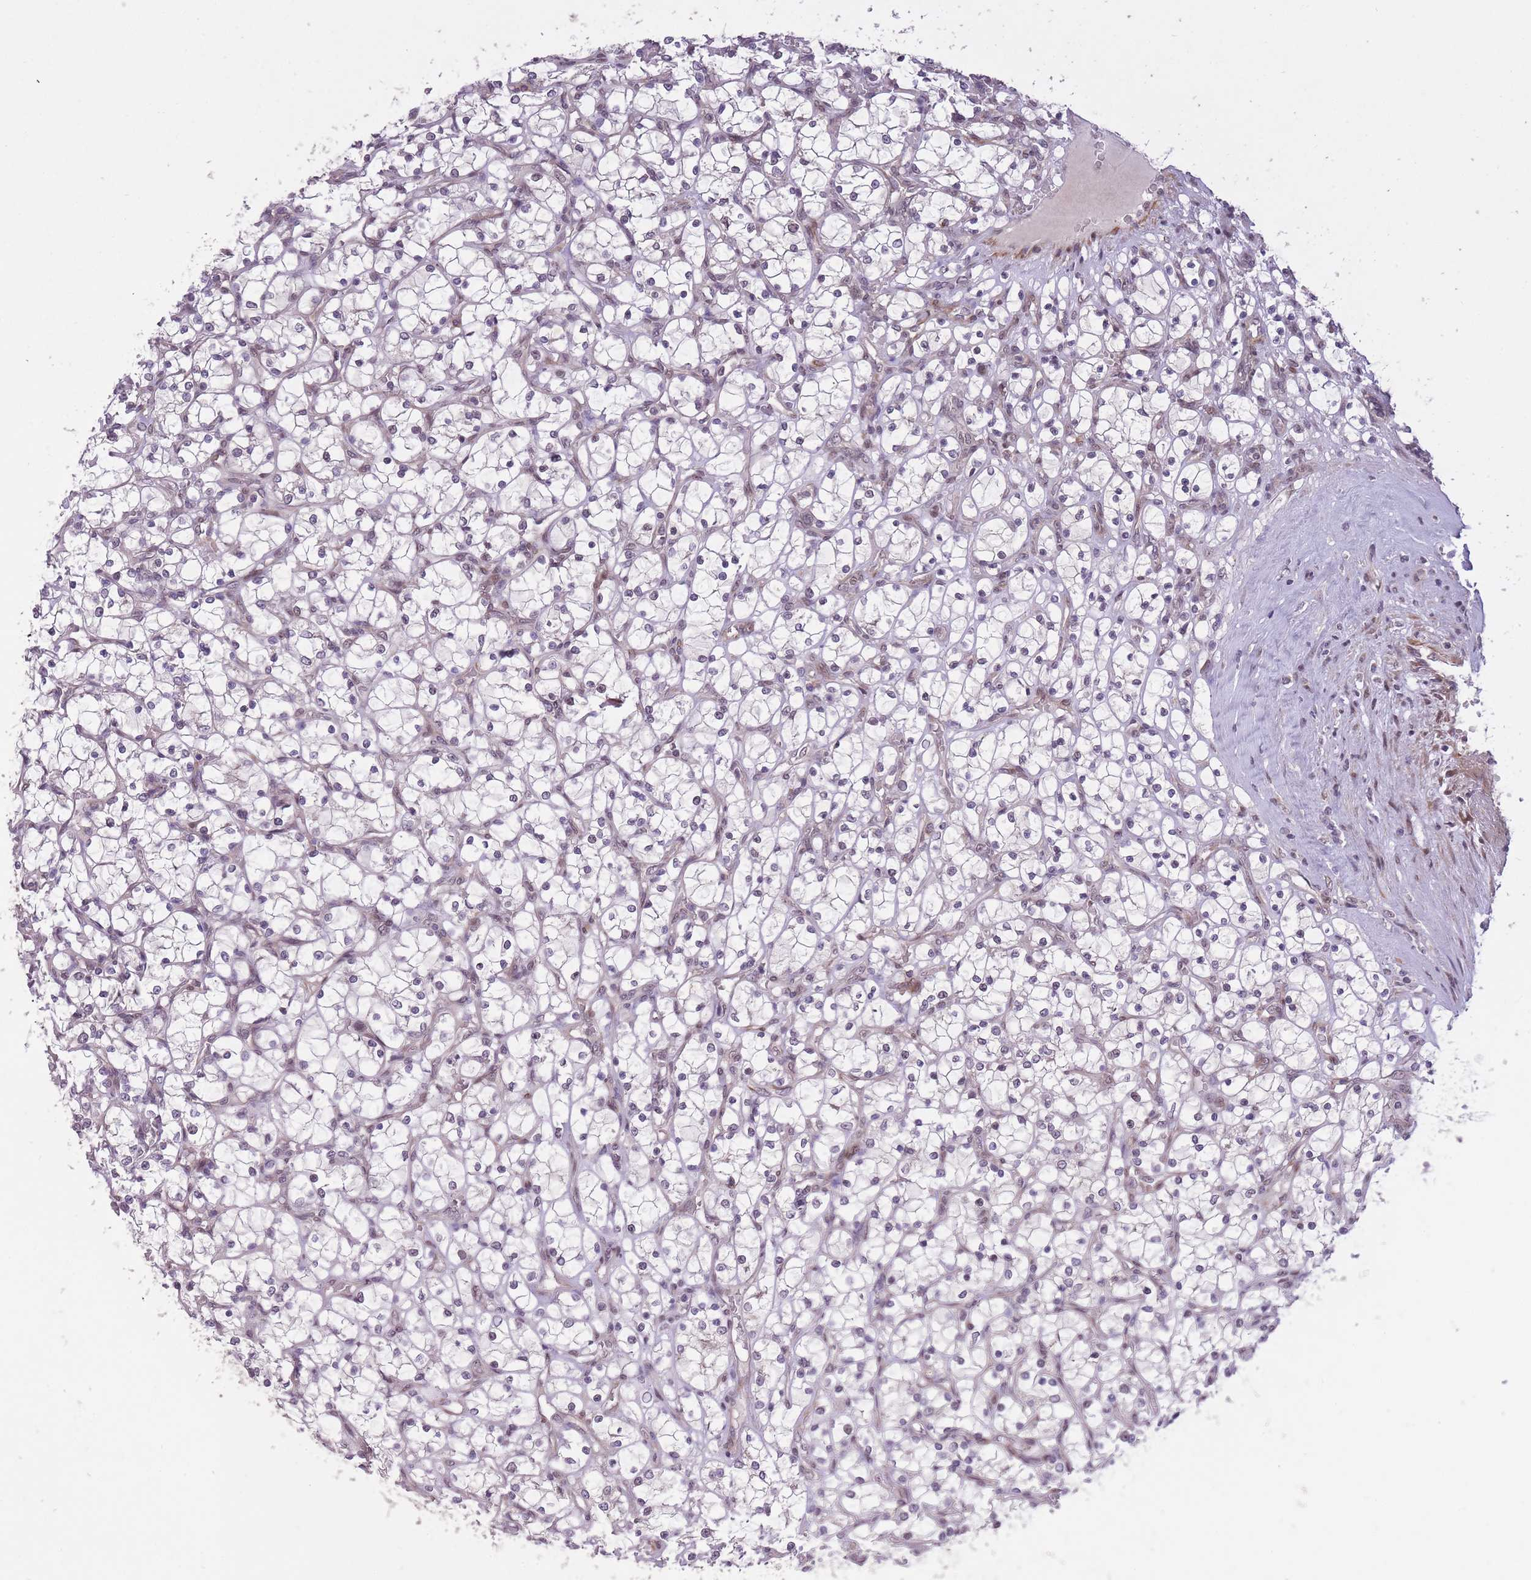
{"staining": {"intensity": "negative", "quantity": "none", "location": "none"}, "tissue": "renal cancer", "cell_type": "Tumor cells", "image_type": "cancer", "snomed": [{"axis": "morphology", "description": "Adenocarcinoma, NOS"}, {"axis": "topography", "description": "Kidney"}], "caption": "DAB (3,3'-diaminobenzidine) immunohistochemical staining of renal cancer (adenocarcinoma) exhibits no significant positivity in tumor cells. (DAB (3,3'-diaminobenzidine) immunohistochemistry visualized using brightfield microscopy, high magnification).", "gene": "CBX6", "patient": {"sex": "female", "age": 69}}